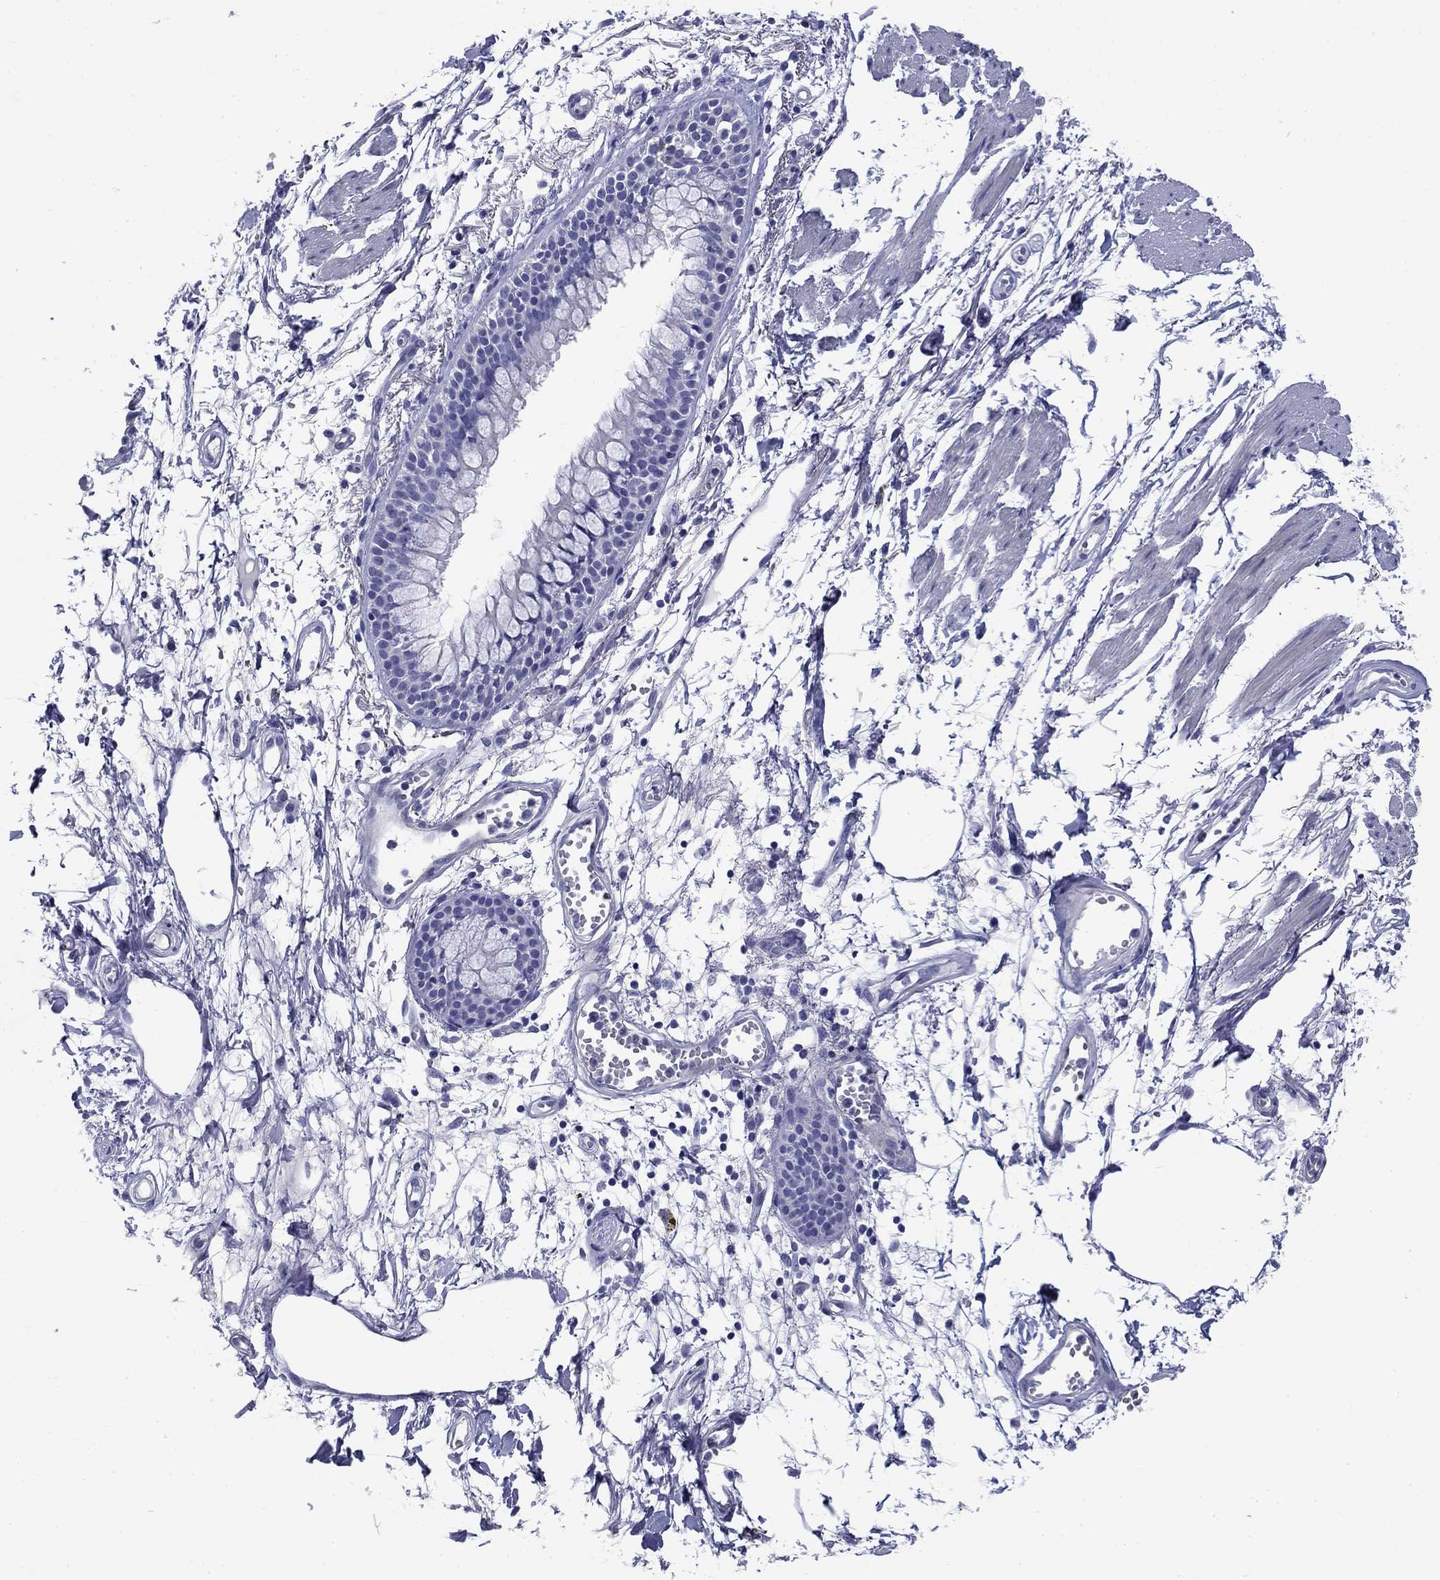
{"staining": {"intensity": "negative", "quantity": "none", "location": "none"}, "tissue": "soft tissue", "cell_type": "Fibroblasts", "image_type": "normal", "snomed": [{"axis": "morphology", "description": "Normal tissue, NOS"}, {"axis": "morphology", "description": "Squamous cell carcinoma, NOS"}, {"axis": "topography", "description": "Cartilage tissue"}, {"axis": "topography", "description": "Lung"}], "caption": "Protein analysis of normal soft tissue displays no significant staining in fibroblasts.", "gene": "PRKCG", "patient": {"sex": "male", "age": 66}}